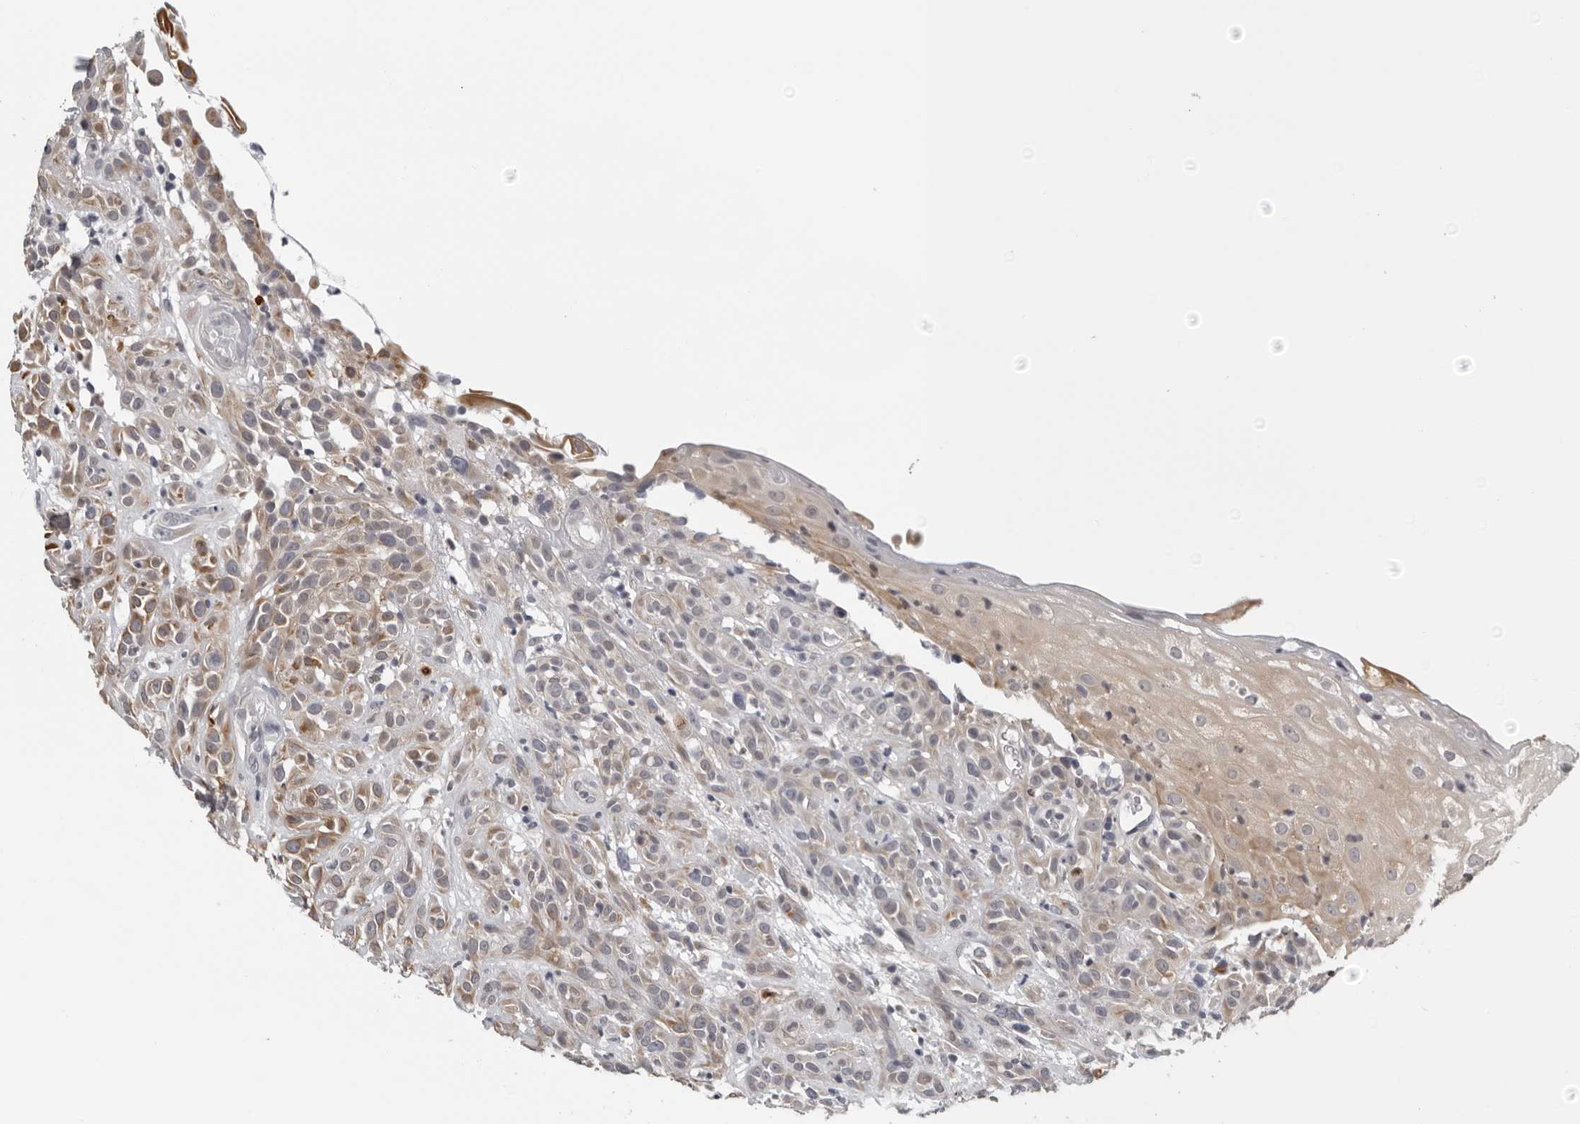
{"staining": {"intensity": "moderate", "quantity": "<25%", "location": "cytoplasmic/membranous"}, "tissue": "head and neck cancer", "cell_type": "Tumor cells", "image_type": "cancer", "snomed": [{"axis": "morphology", "description": "Normal tissue, NOS"}, {"axis": "morphology", "description": "Squamous cell carcinoma, NOS"}, {"axis": "topography", "description": "Cartilage tissue"}, {"axis": "topography", "description": "Head-Neck"}], "caption": "Tumor cells show moderate cytoplasmic/membranous staining in about <25% of cells in head and neck squamous cell carcinoma. The staining was performed using DAB (3,3'-diaminobenzidine), with brown indicating positive protein expression. Nuclei are stained blue with hematoxylin.", "gene": "CPT2", "patient": {"sex": "male", "age": 62}}